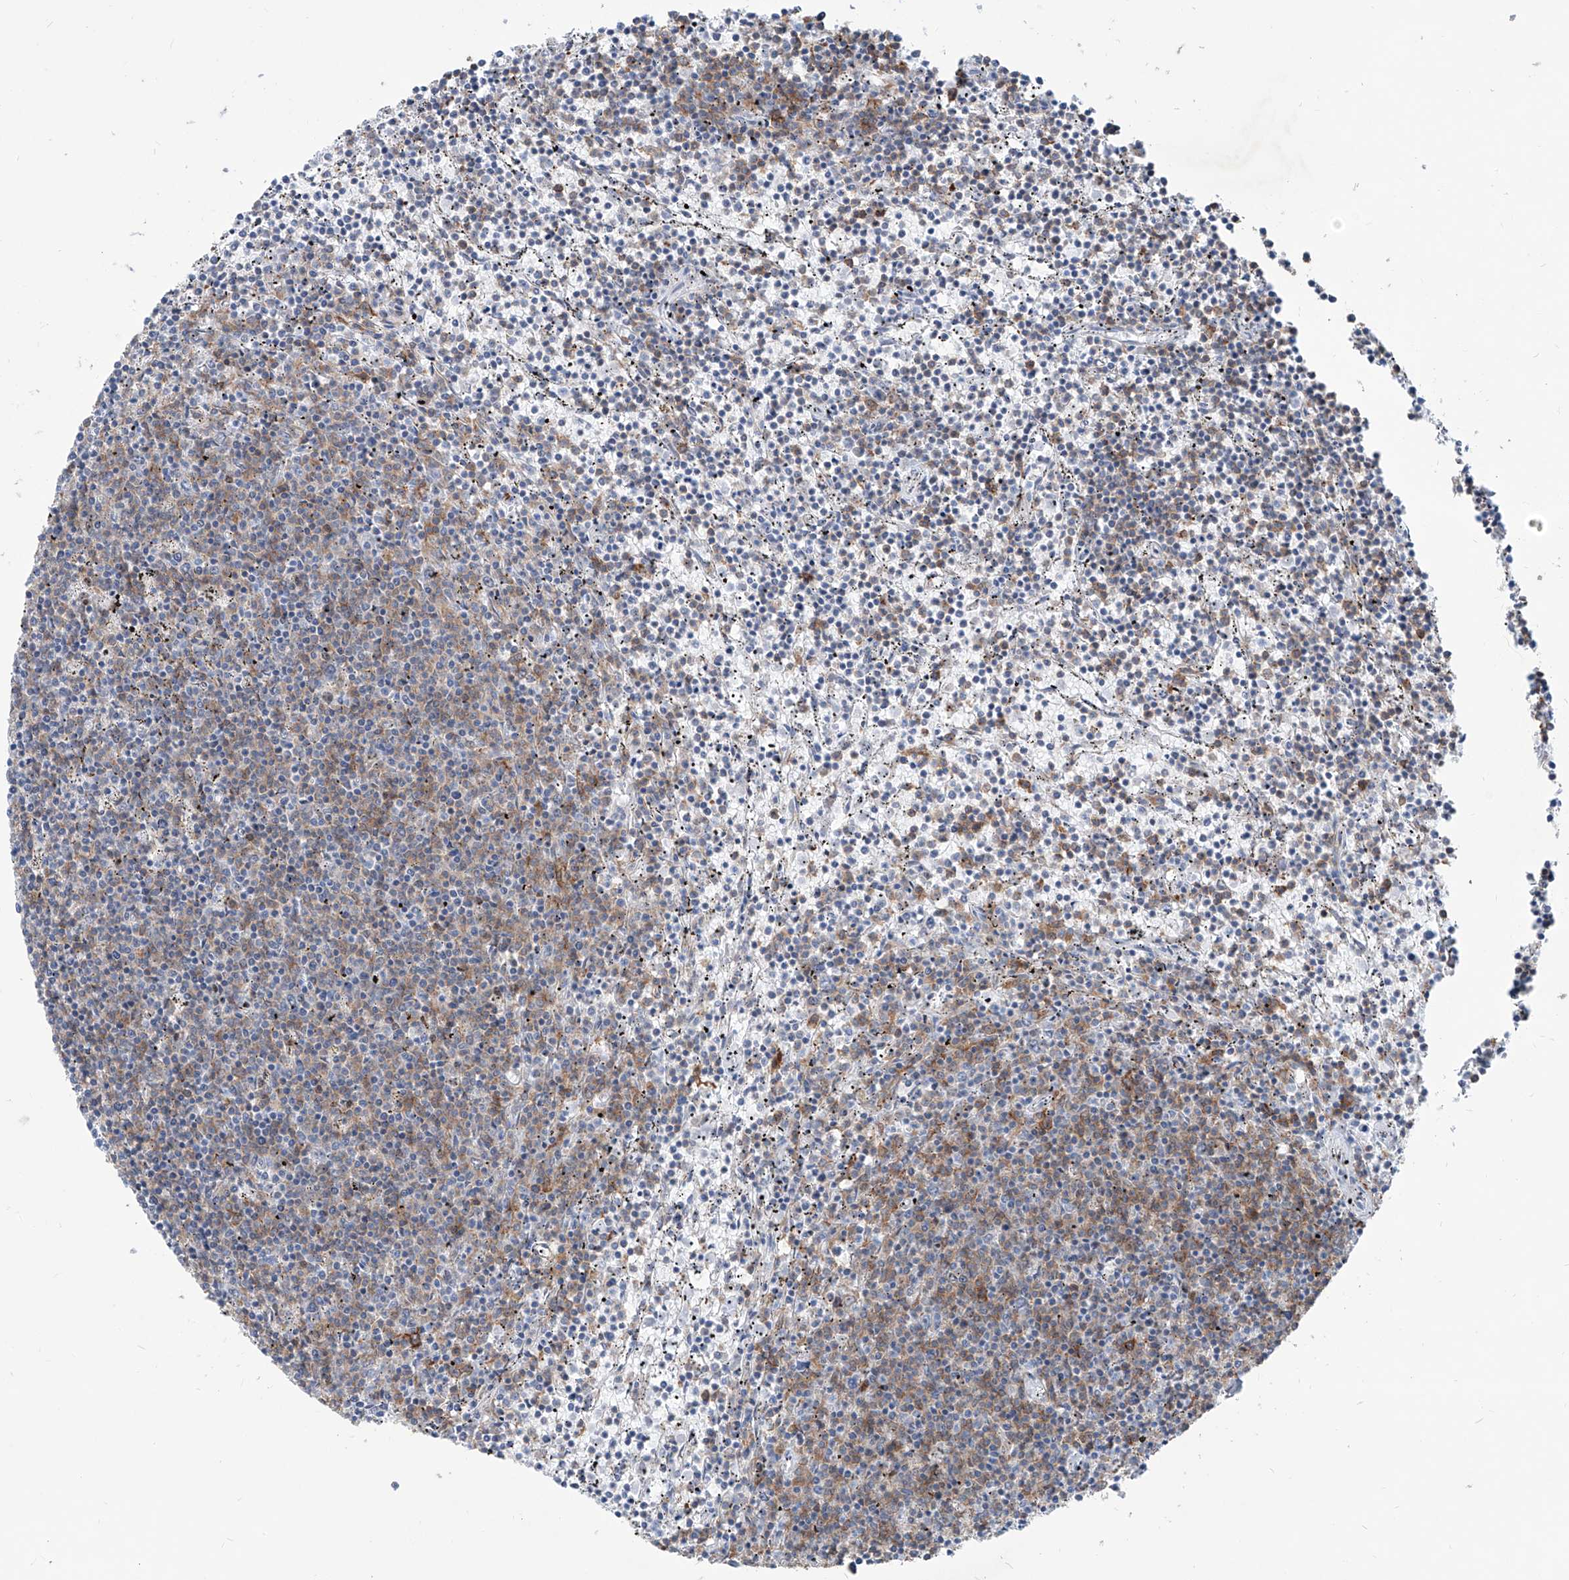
{"staining": {"intensity": "negative", "quantity": "none", "location": "none"}, "tissue": "lymphoma", "cell_type": "Tumor cells", "image_type": "cancer", "snomed": [{"axis": "morphology", "description": "Malignant lymphoma, non-Hodgkin's type, Low grade"}, {"axis": "topography", "description": "Spleen"}], "caption": "IHC of lymphoma reveals no positivity in tumor cells.", "gene": "ZBTB48", "patient": {"sex": "female", "age": 50}}